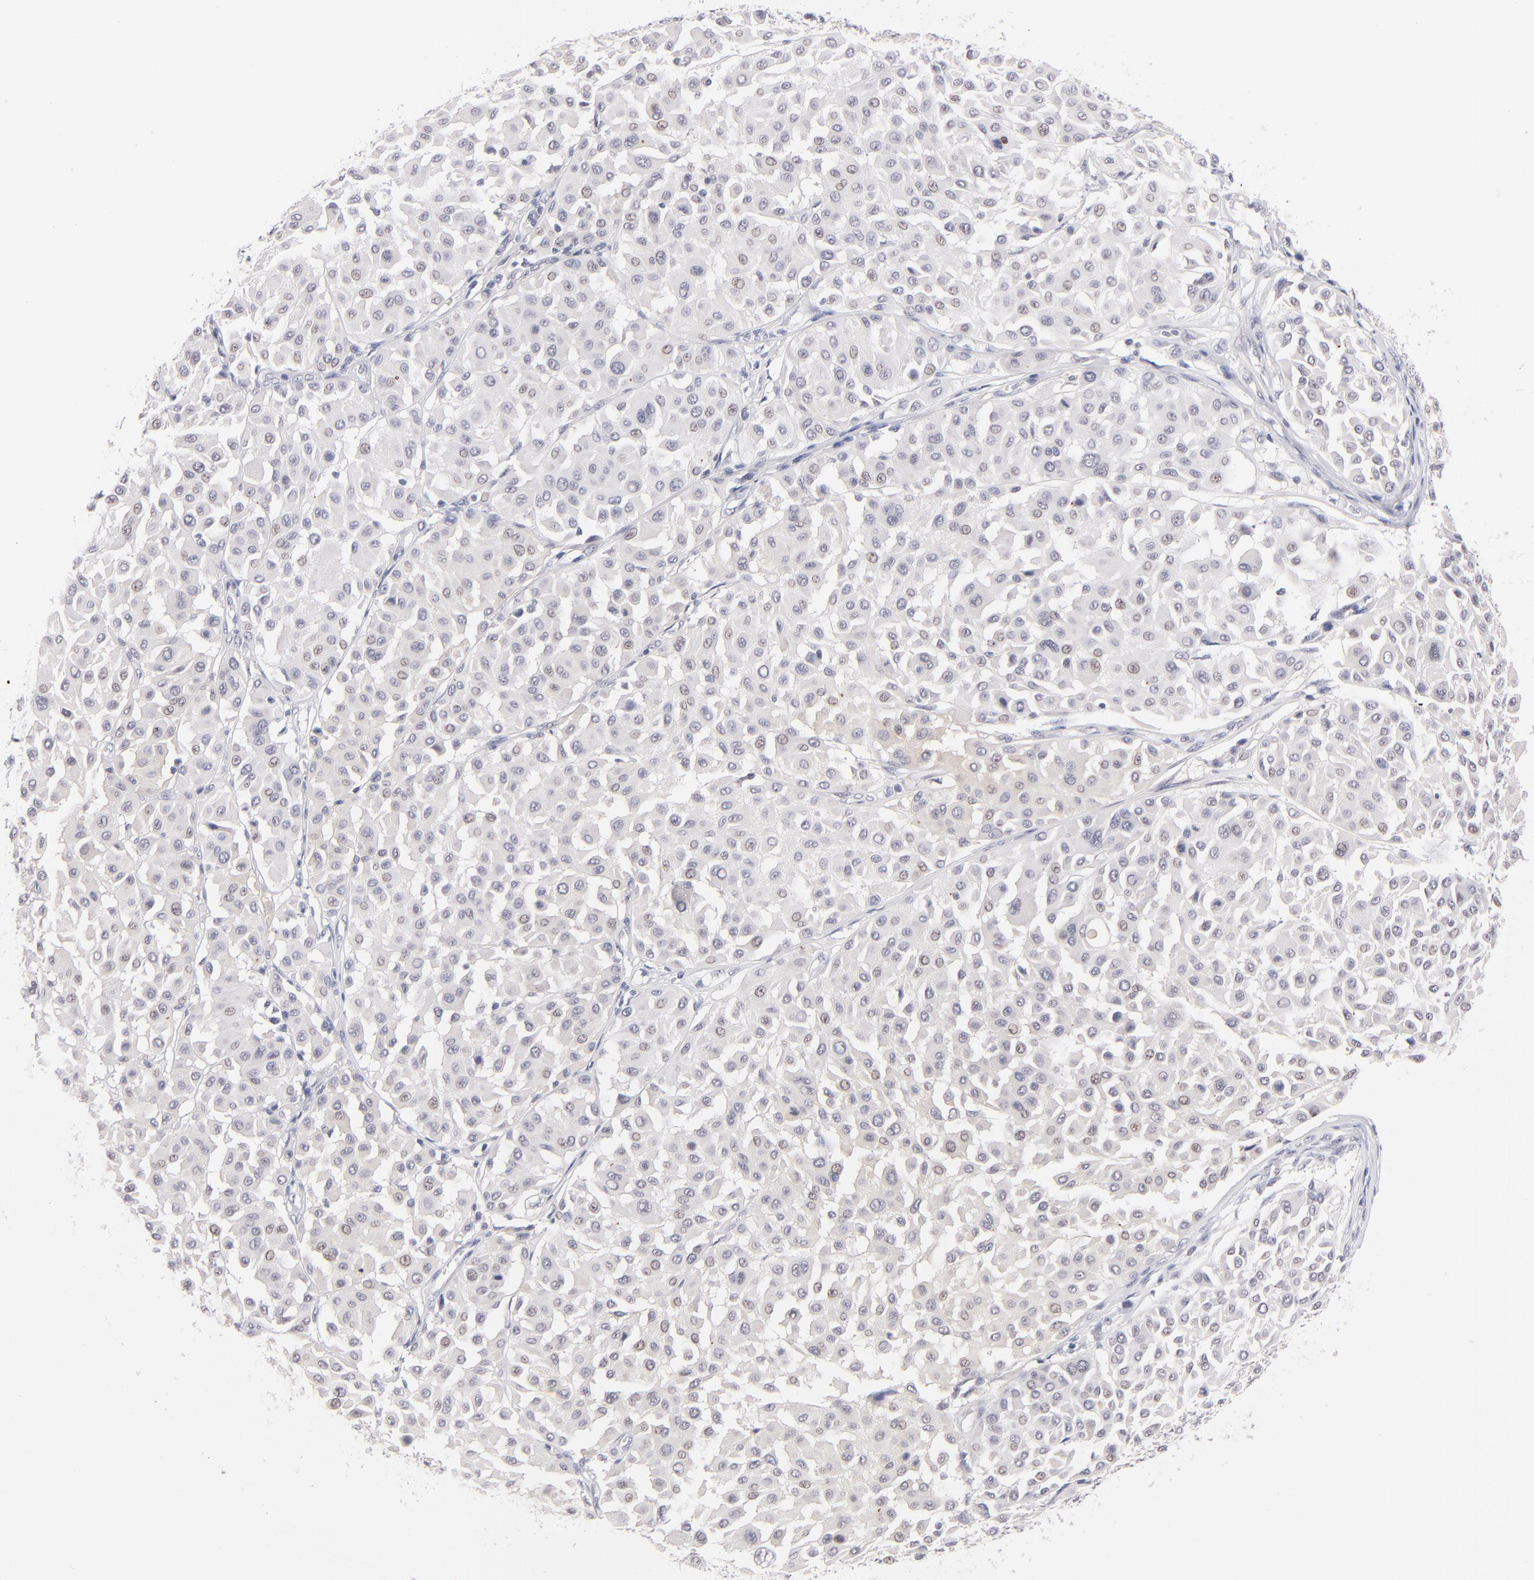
{"staining": {"intensity": "weak", "quantity": "25%-75%", "location": "cytoplasmic/membranous,nuclear"}, "tissue": "melanoma", "cell_type": "Tumor cells", "image_type": "cancer", "snomed": [{"axis": "morphology", "description": "Malignant melanoma, Metastatic site"}, {"axis": "topography", "description": "Soft tissue"}], "caption": "Malignant melanoma (metastatic site) stained with a brown dye shows weak cytoplasmic/membranous and nuclear positive expression in approximately 25%-75% of tumor cells.", "gene": "TEX11", "patient": {"sex": "male", "age": 41}}